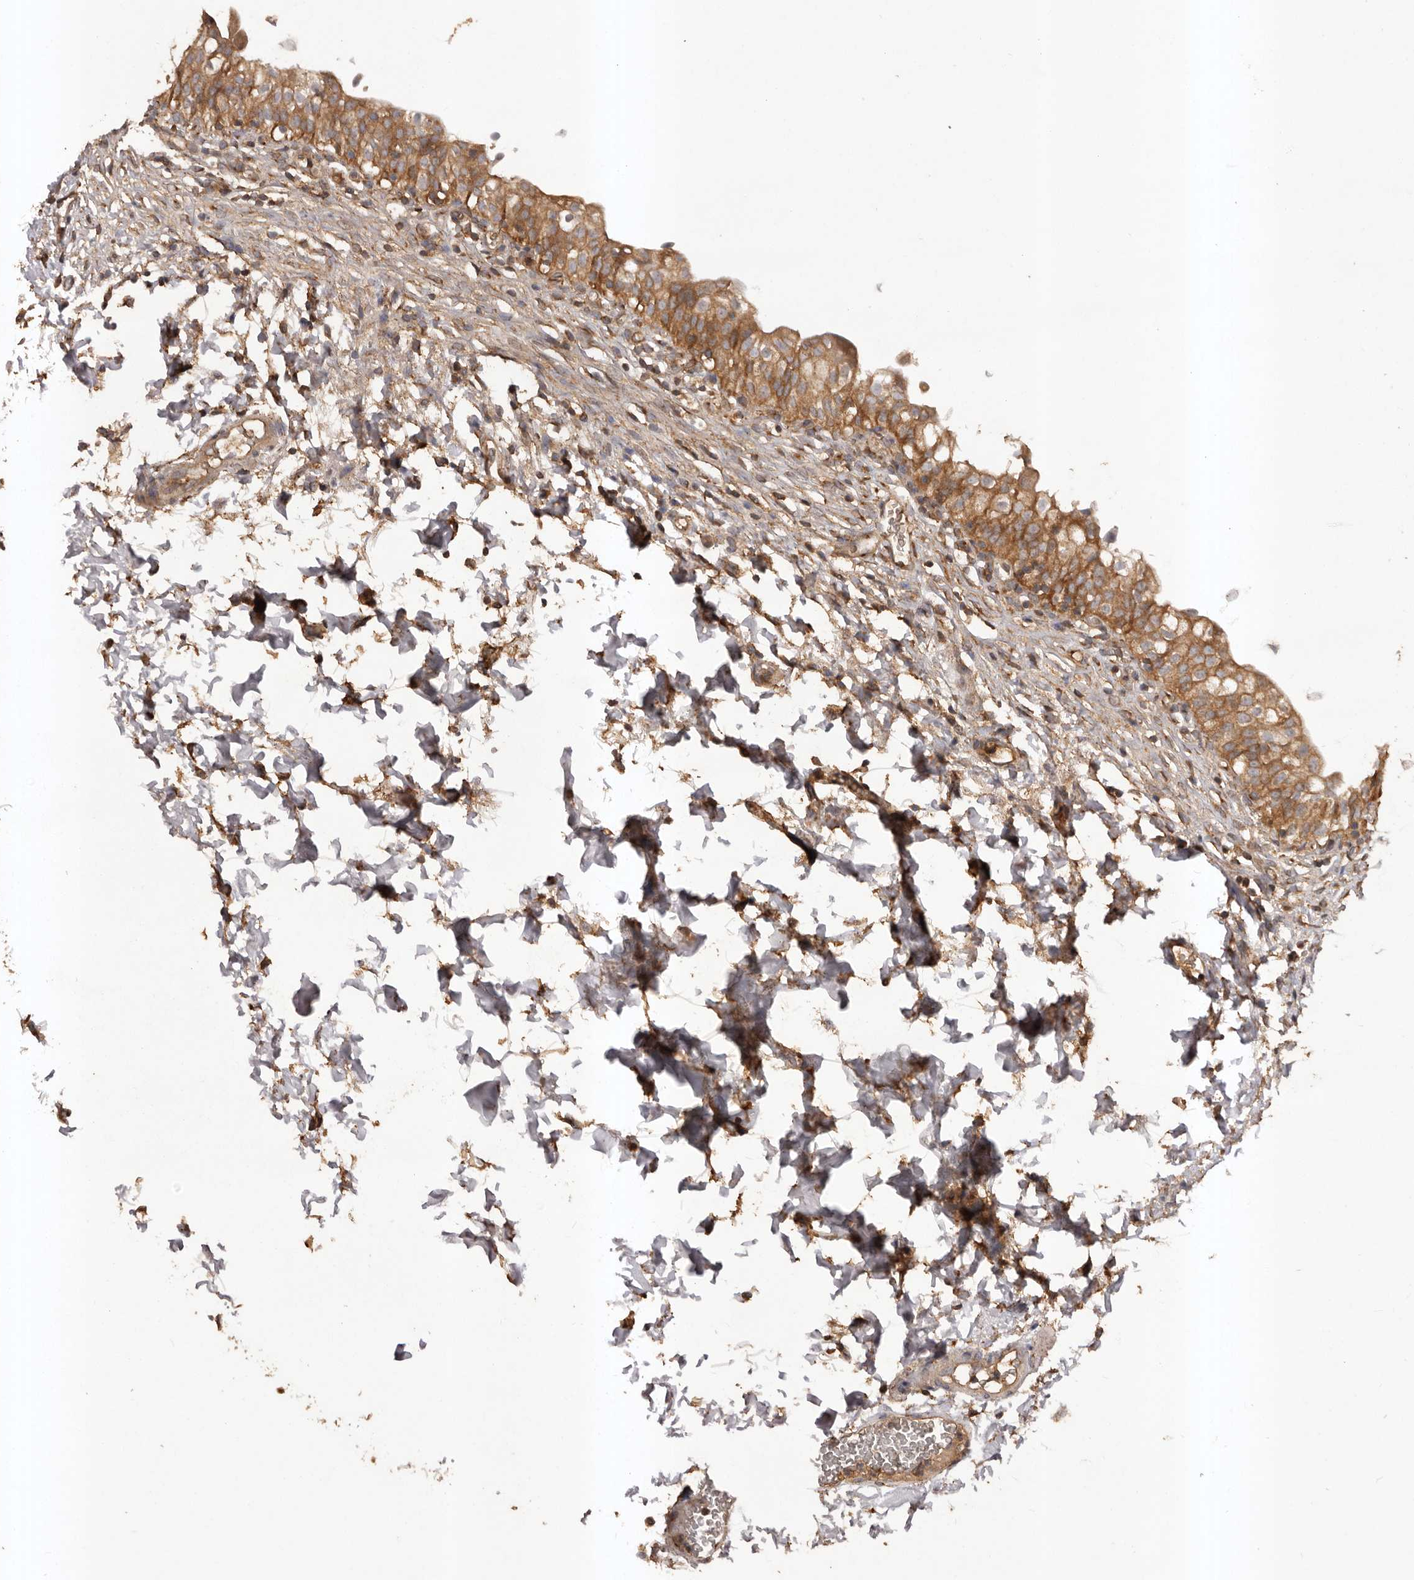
{"staining": {"intensity": "strong", "quantity": ">75%", "location": "cytoplasmic/membranous"}, "tissue": "urinary bladder", "cell_type": "Urothelial cells", "image_type": "normal", "snomed": [{"axis": "morphology", "description": "Normal tissue, NOS"}, {"axis": "topography", "description": "Urinary bladder"}], "caption": "A brown stain labels strong cytoplasmic/membranous staining of a protein in urothelial cells of unremarkable urinary bladder. Using DAB (3,3'-diaminobenzidine) (brown) and hematoxylin (blue) stains, captured at high magnification using brightfield microscopy.", "gene": "SLC22A3", "patient": {"sex": "male", "age": 55}}